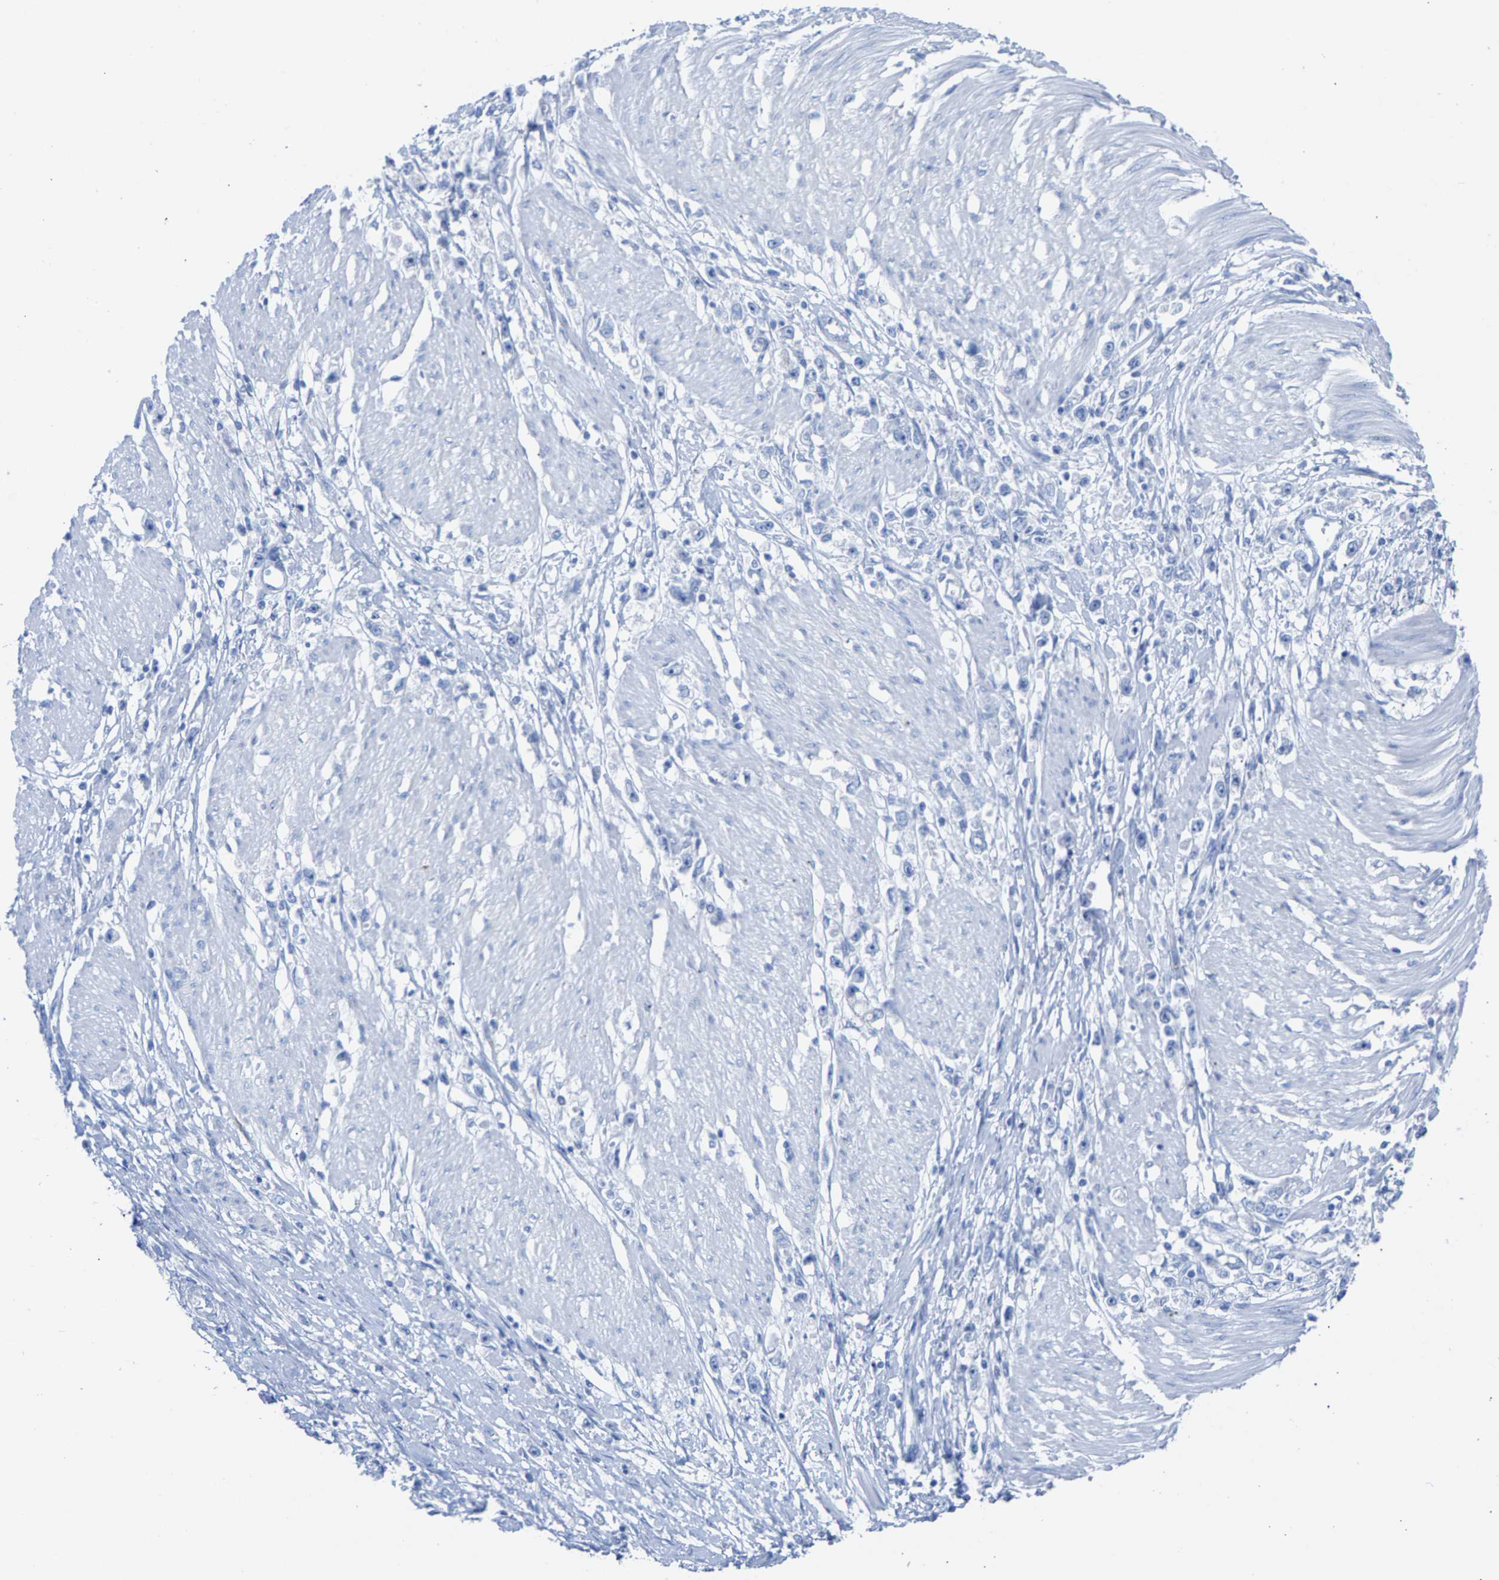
{"staining": {"intensity": "negative", "quantity": "none", "location": "none"}, "tissue": "stomach cancer", "cell_type": "Tumor cells", "image_type": "cancer", "snomed": [{"axis": "morphology", "description": "Adenocarcinoma, NOS"}, {"axis": "topography", "description": "Stomach"}], "caption": "Tumor cells are negative for brown protein staining in adenocarcinoma (stomach).", "gene": "CPA1", "patient": {"sex": "female", "age": 59}}